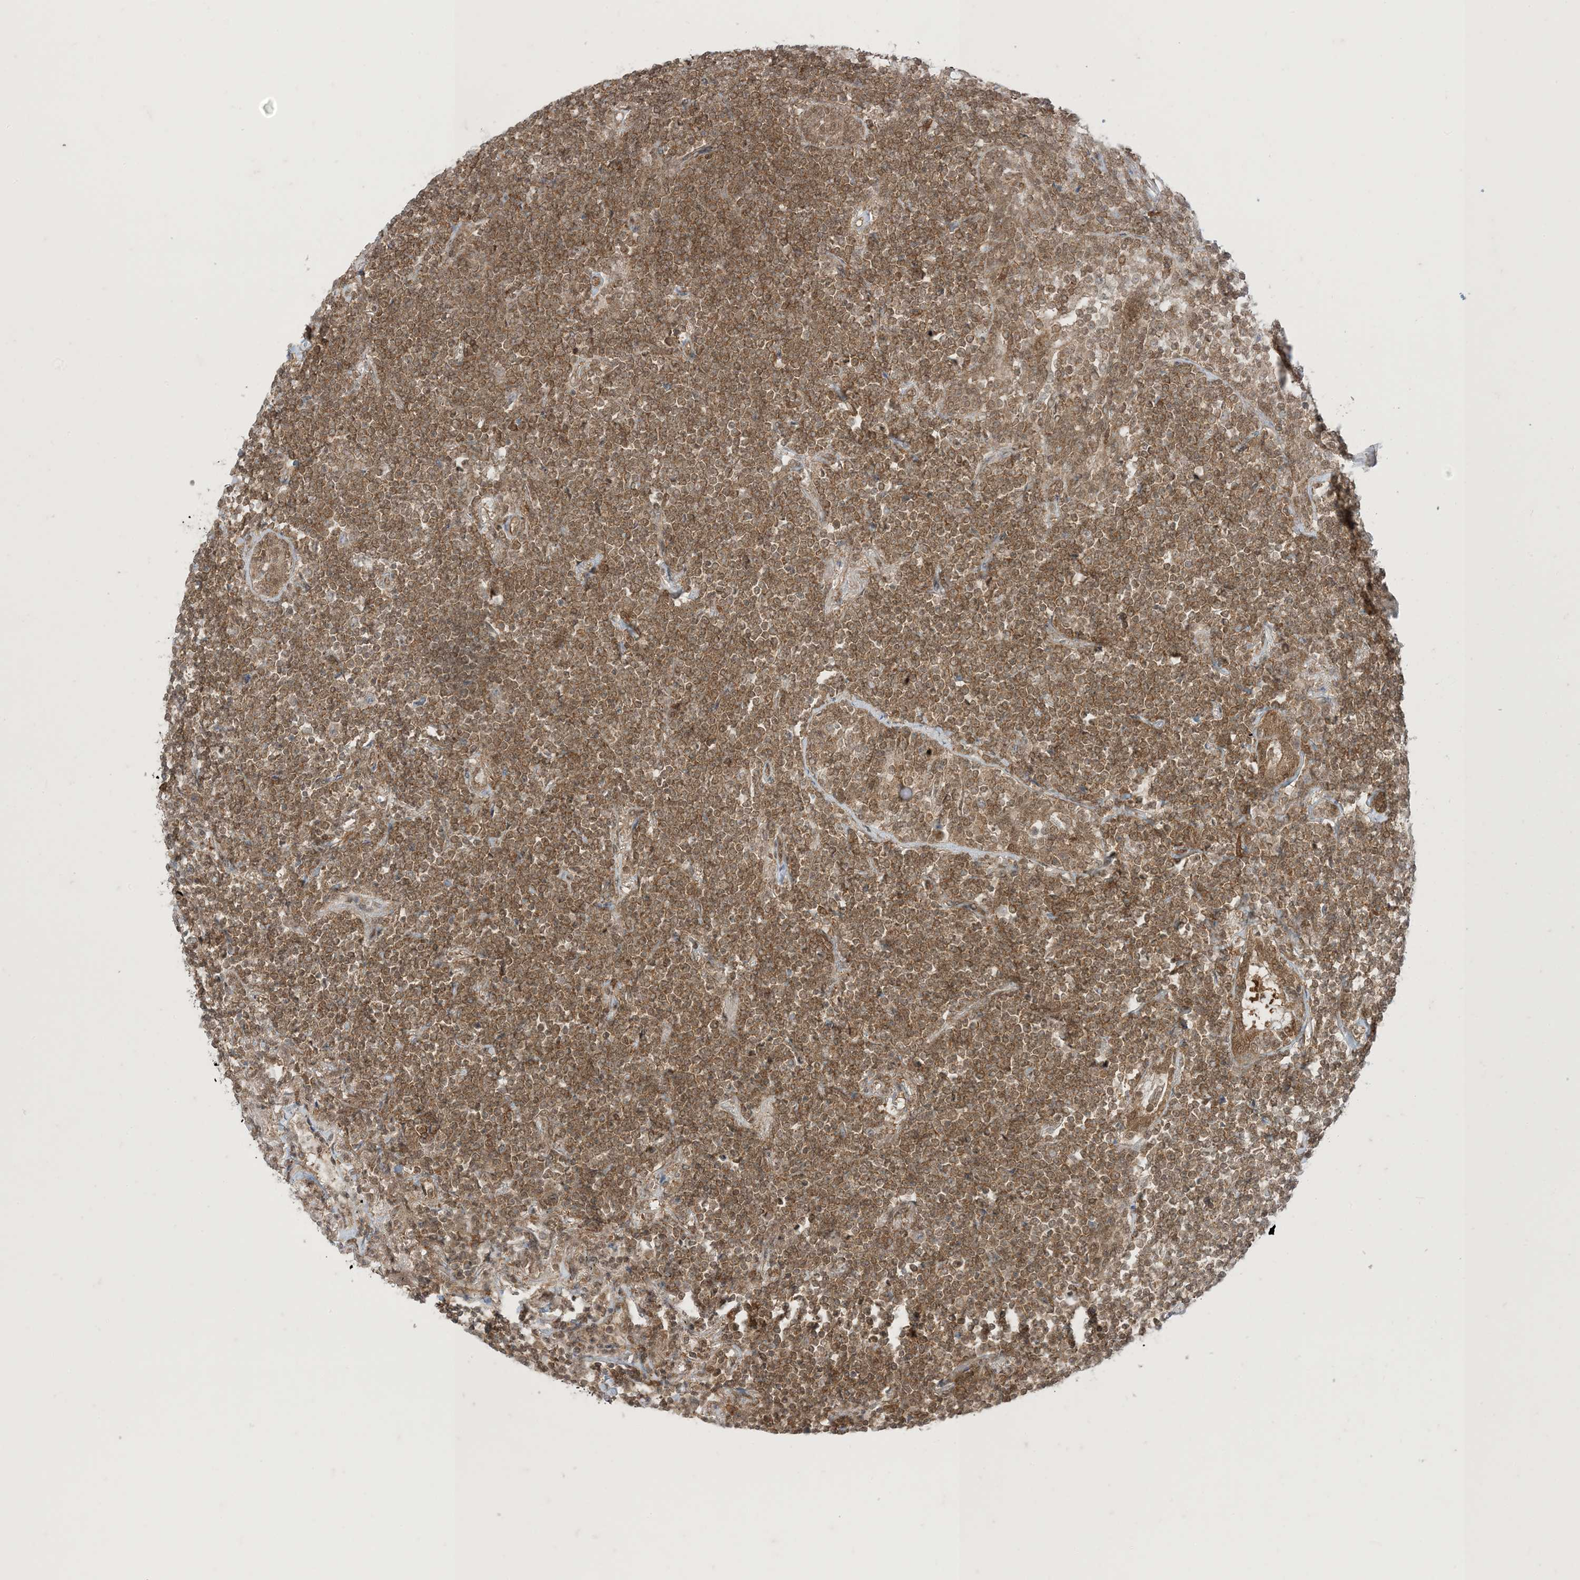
{"staining": {"intensity": "moderate", "quantity": ">75%", "location": "cytoplasmic/membranous"}, "tissue": "lymphoma", "cell_type": "Tumor cells", "image_type": "cancer", "snomed": [{"axis": "morphology", "description": "Malignant lymphoma, non-Hodgkin's type, Low grade"}, {"axis": "topography", "description": "Lung"}], "caption": "Human lymphoma stained for a protein (brown) demonstrates moderate cytoplasmic/membranous positive positivity in approximately >75% of tumor cells.", "gene": "PTPA", "patient": {"sex": "female", "age": 71}}